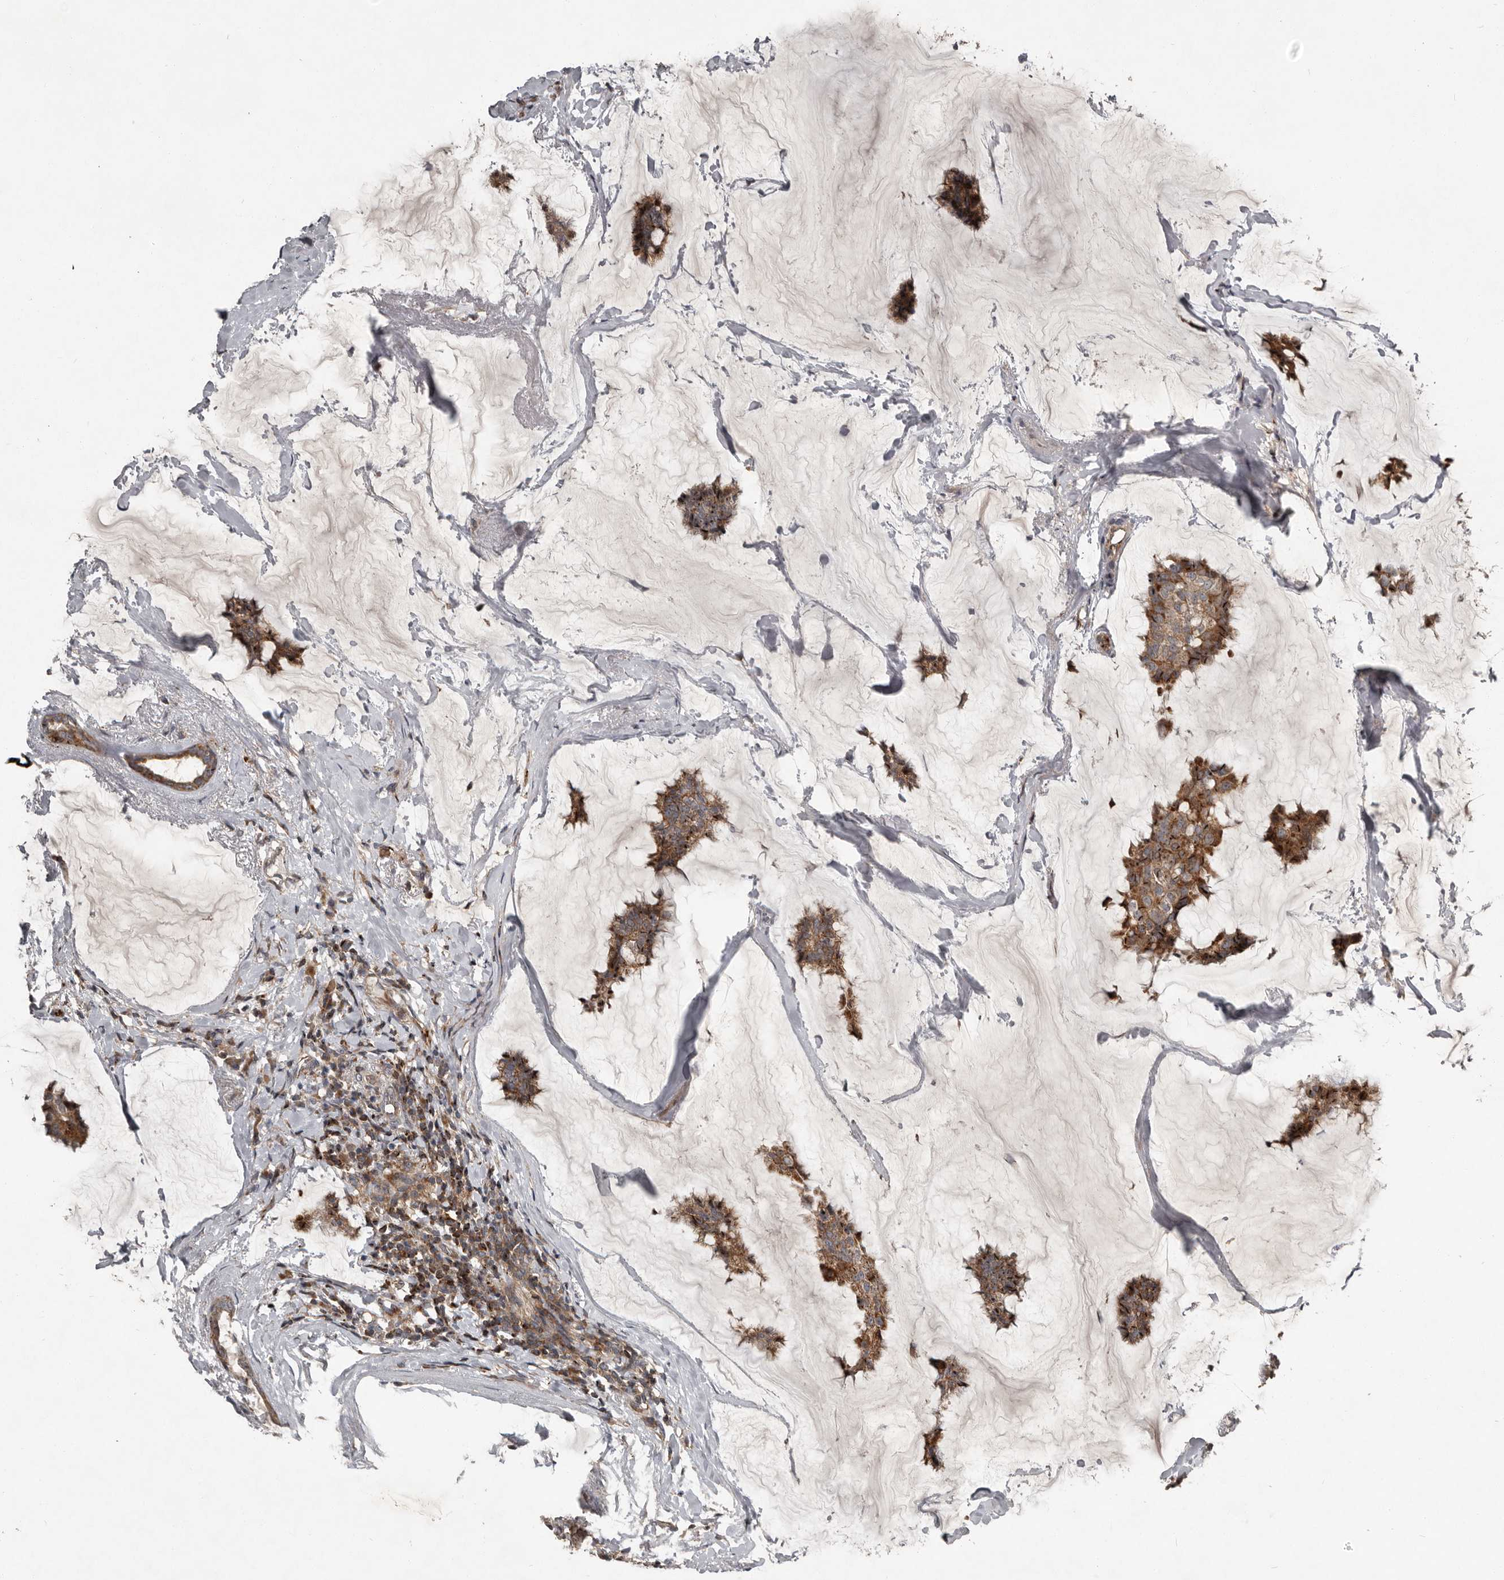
{"staining": {"intensity": "strong", "quantity": ">75%", "location": "cytoplasmic/membranous"}, "tissue": "breast cancer", "cell_type": "Tumor cells", "image_type": "cancer", "snomed": [{"axis": "morphology", "description": "Duct carcinoma"}, {"axis": "topography", "description": "Breast"}], "caption": "Immunohistochemical staining of breast infiltrating ductal carcinoma exhibits strong cytoplasmic/membranous protein positivity in about >75% of tumor cells.", "gene": "FBXO31", "patient": {"sex": "female", "age": 93}}